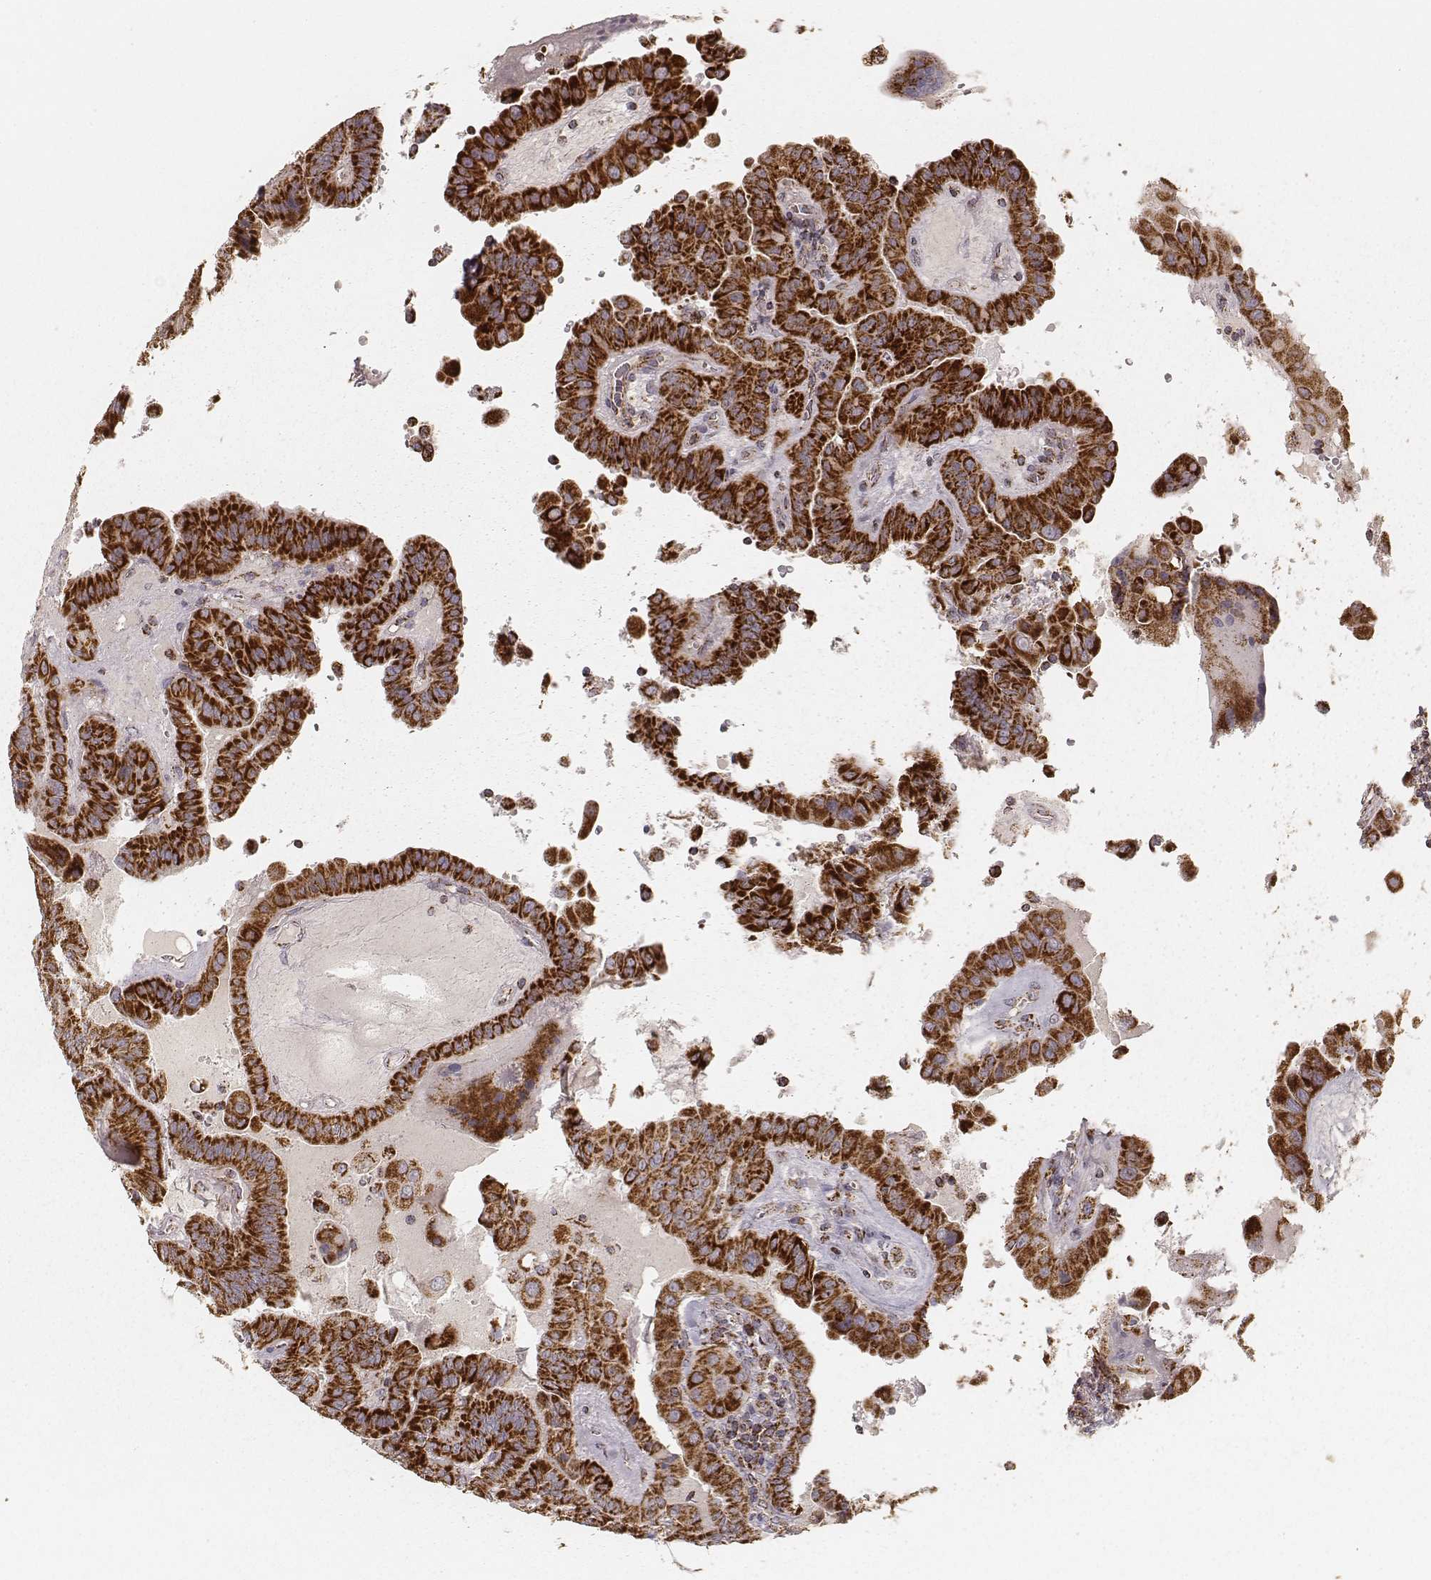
{"staining": {"intensity": "strong", "quantity": ">75%", "location": "cytoplasmic/membranous"}, "tissue": "thyroid cancer", "cell_type": "Tumor cells", "image_type": "cancer", "snomed": [{"axis": "morphology", "description": "Papillary adenocarcinoma, NOS"}, {"axis": "topography", "description": "Thyroid gland"}], "caption": "Thyroid cancer (papillary adenocarcinoma) stained for a protein demonstrates strong cytoplasmic/membranous positivity in tumor cells. (Brightfield microscopy of DAB IHC at high magnification).", "gene": "CS", "patient": {"sex": "female", "age": 37}}